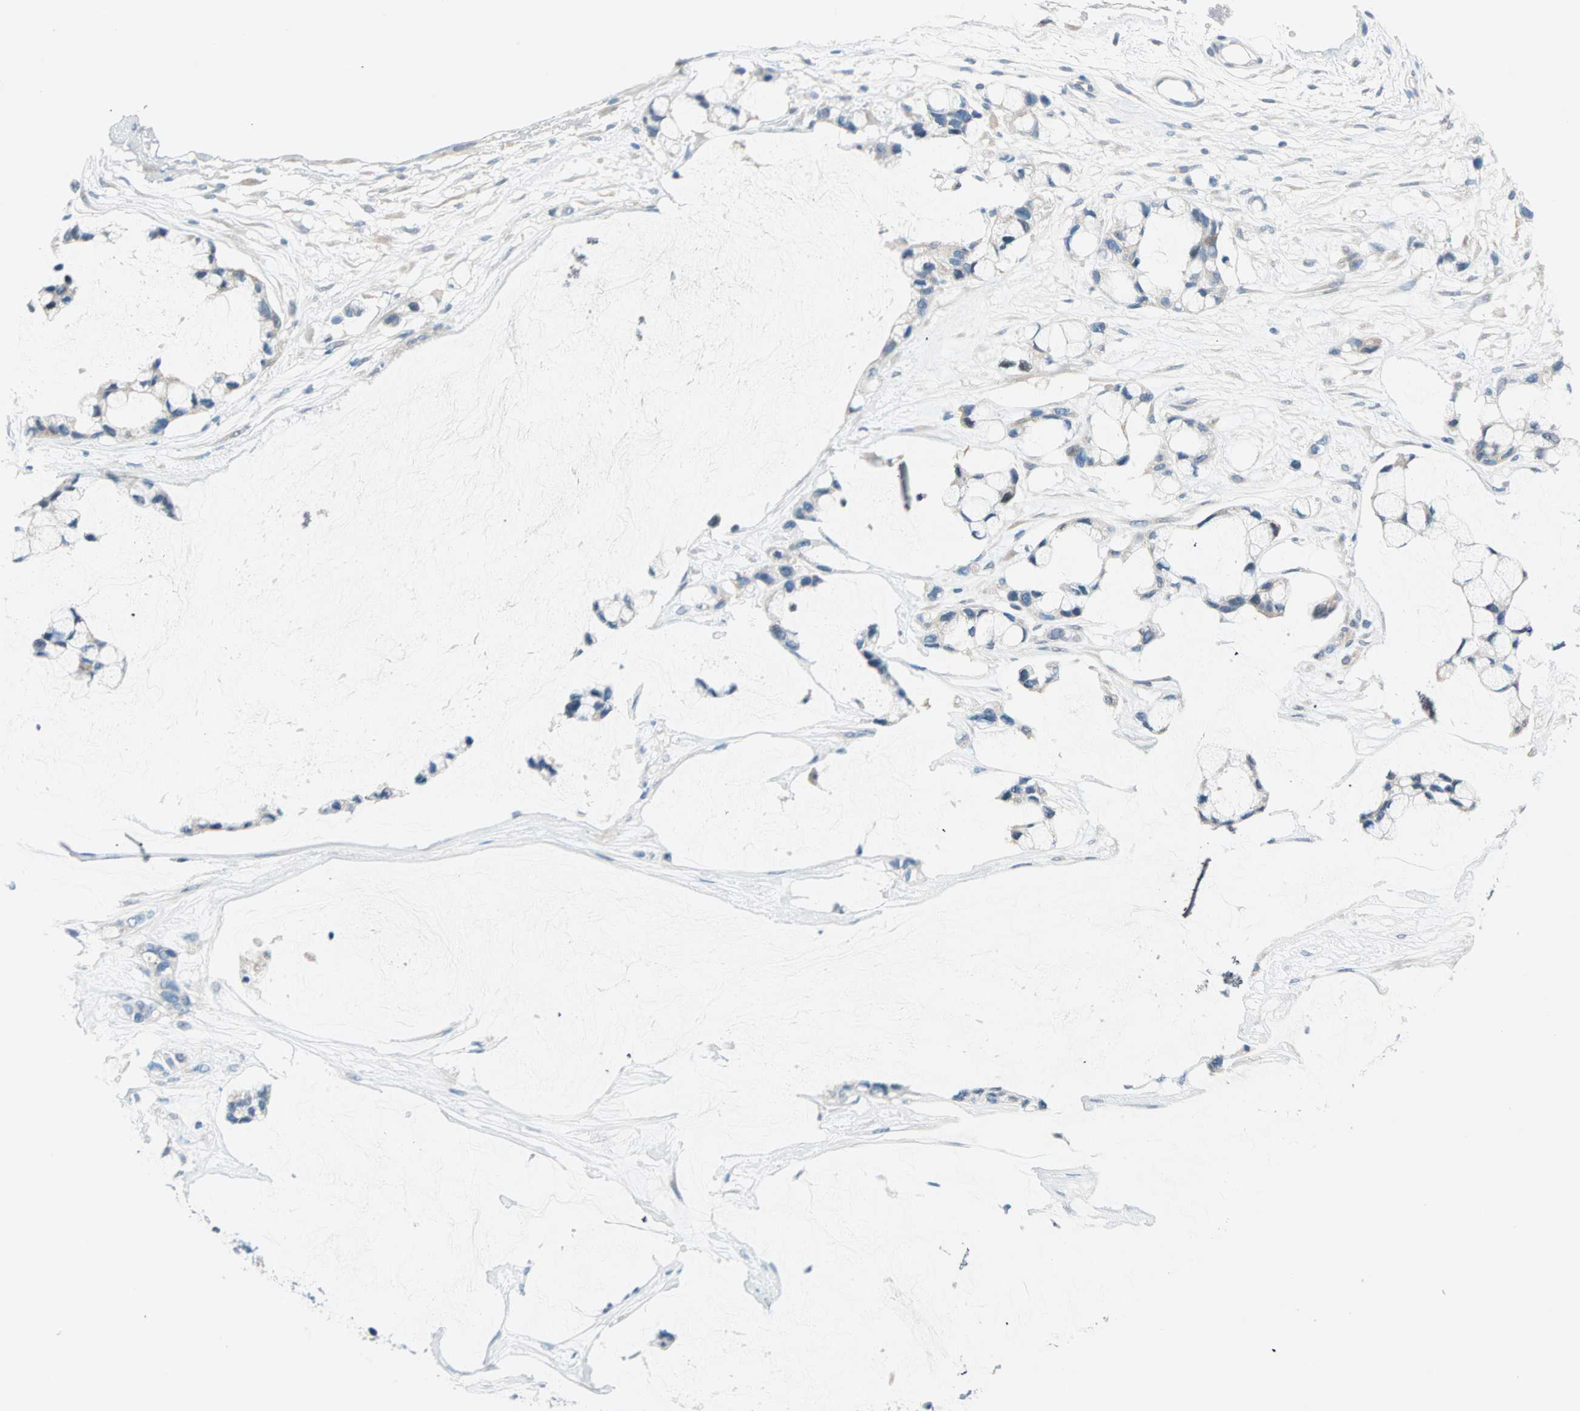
{"staining": {"intensity": "negative", "quantity": "none", "location": "none"}, "tissue": "ovarian cancer", "cell_type": "Tumor cells", "image_type": "cancer", "snomed": [{"axis": "morphology", "description": "Cystadenocarcinoma, mucinous, NOS"}, {"axis": "topography", "description": "Ovary"}], "caption": "Image shows no protein positivity in tumor cells of ovarian cancer (mucinous cystadenocarcinoma) tissue. The staining is performed using DAB (3,3'-diaminobenzidine) brown chromogen with nuclei counter-stained in using hematoxylin.", "gene": "TMEM163", "patient": {"sex": "female", "age": 39}}